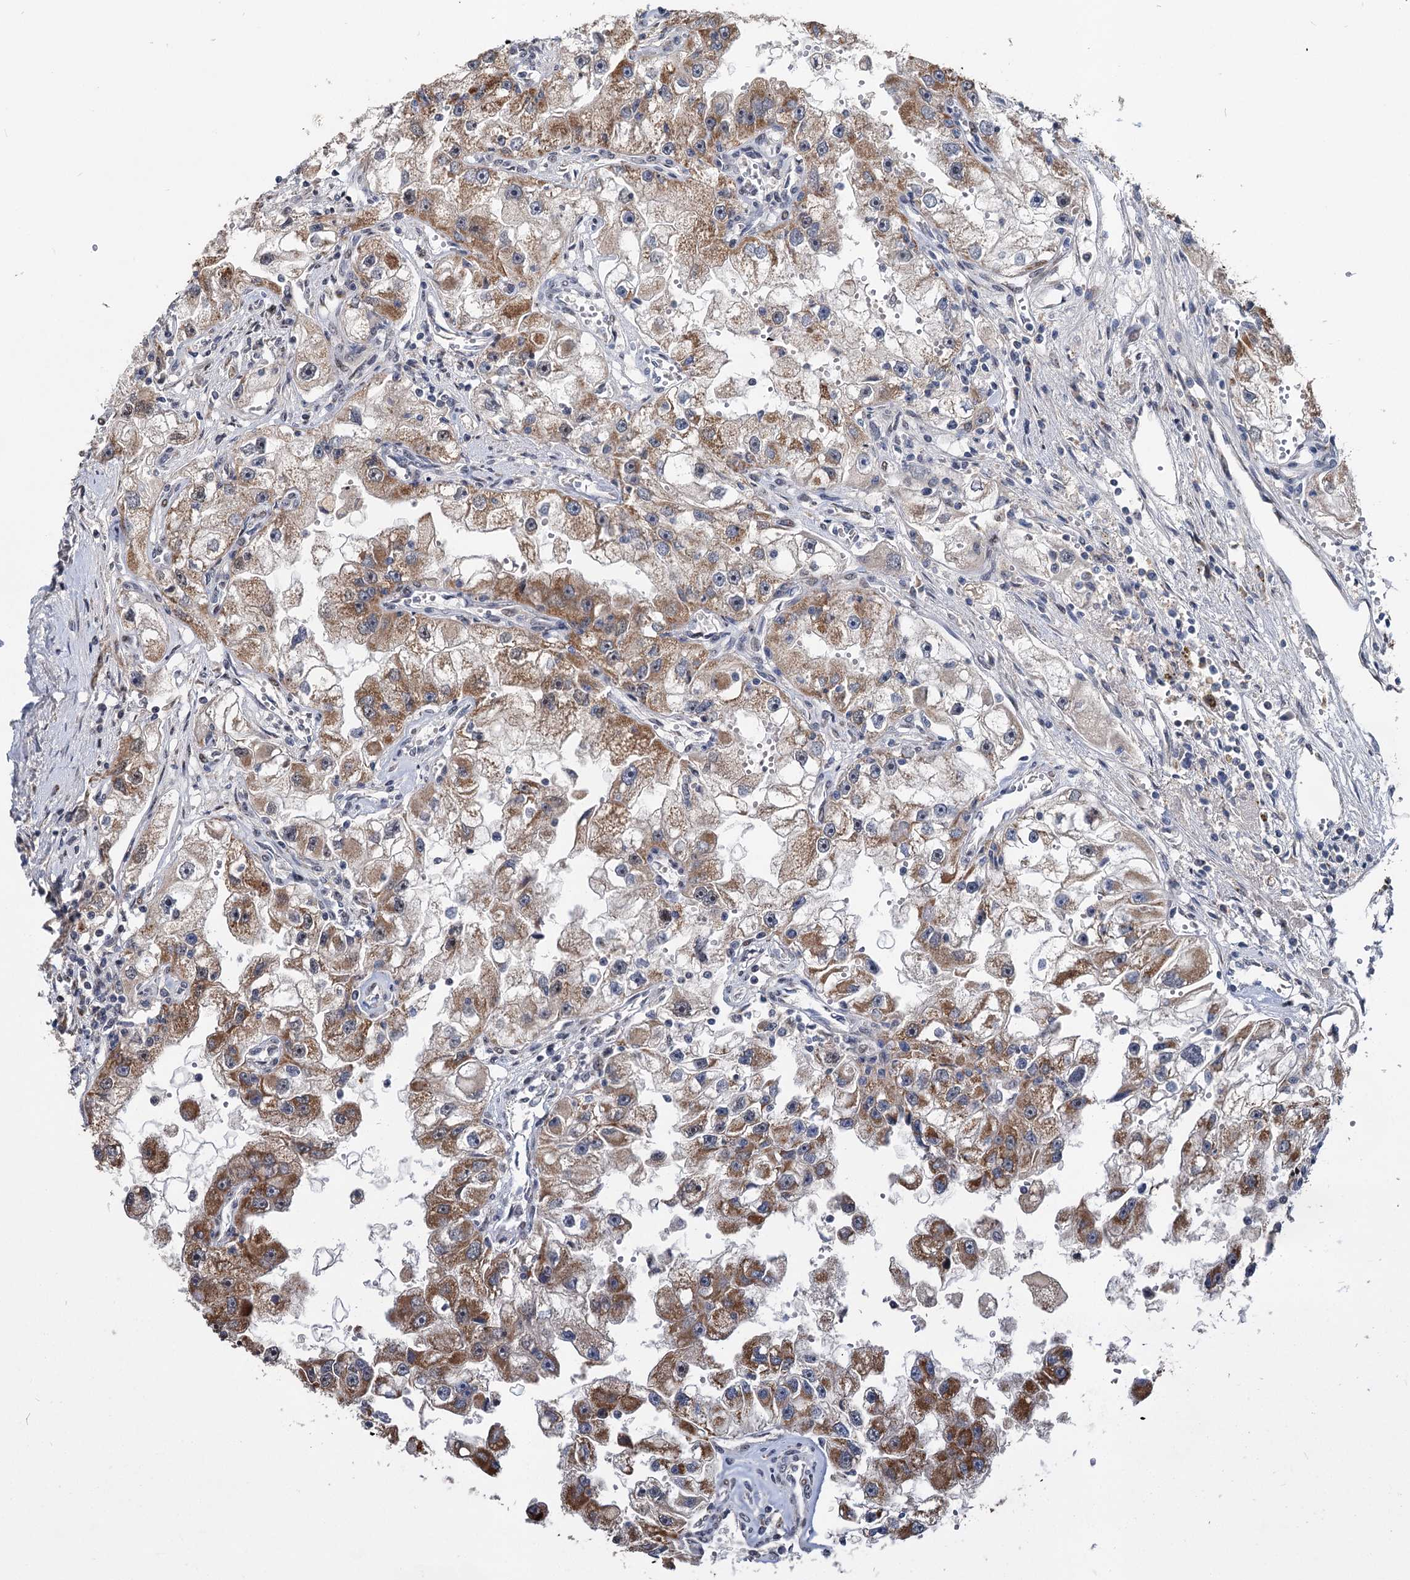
{"staining": {"intensity": "moderate", "quantity": ">75%", "location": "cytoplasmic/membranous"}, "tissue": "renal cancer", "cell_type": "Tumor cells", "image_type": "cancer", "snomed": [{"axis": "morphology", "description": "Adenocarcinoma, NOS"}, {"axis": "topography", "description": "Kidney"}], "caption": "This is a histology image of immunohistochemistry staining of adenocarcinoma (renal), which shows moderate staining in the cytoplasmic/membranous of tumor cells.", "gene": "RITA1", "patient": {"sex": "male", "age": 63}}